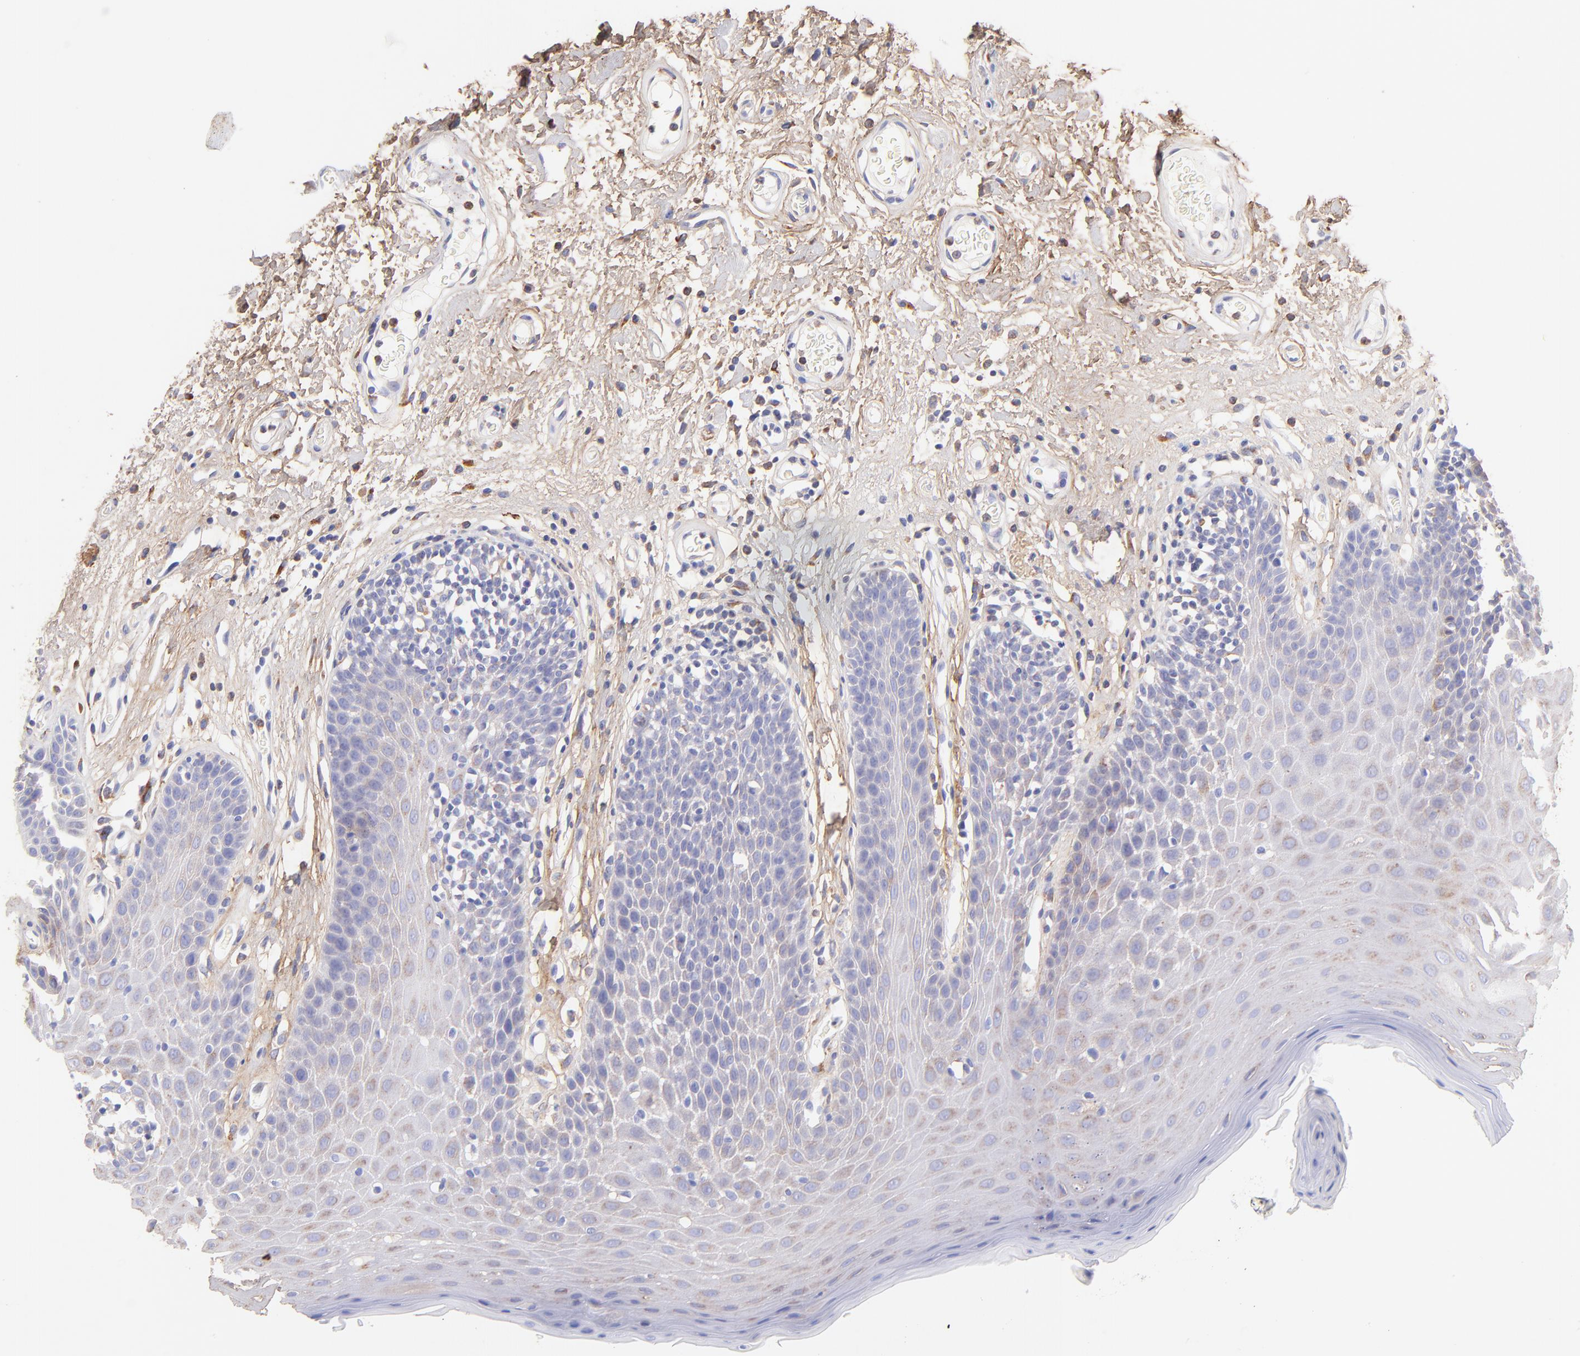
{"staining": {"intensity": "weak", "quantity": "25%-75%", "location": "cytoplasmic/membranous"}, "tissue": "oral mucosa", "cell_type": "Squamous epithelial cells", "image_type": "normal", "snomed": [{"axis": "morphology", "description": "Normal tissue, NOS"}, {"axis": "morphology", "description": "Squamous cell carcinoma, NOS"}, {"axis": "topography", "description": "Skeletal muscle"}, {"axis": "topography", "description": "Oral tissue"}, {"axis": "topography", "description": "Head-Neck"}], "caption": "Protein expression analysis of normal human oral mucosa reveals weak cytoplasmic/membranous positivity in approximately 25%-75% of squamous epithelial cells. (DAB IHC, brown staining for protein, blue staining for nuclei).", "gene": "BGN", "patient": {"sex": "male", "age": 71}}